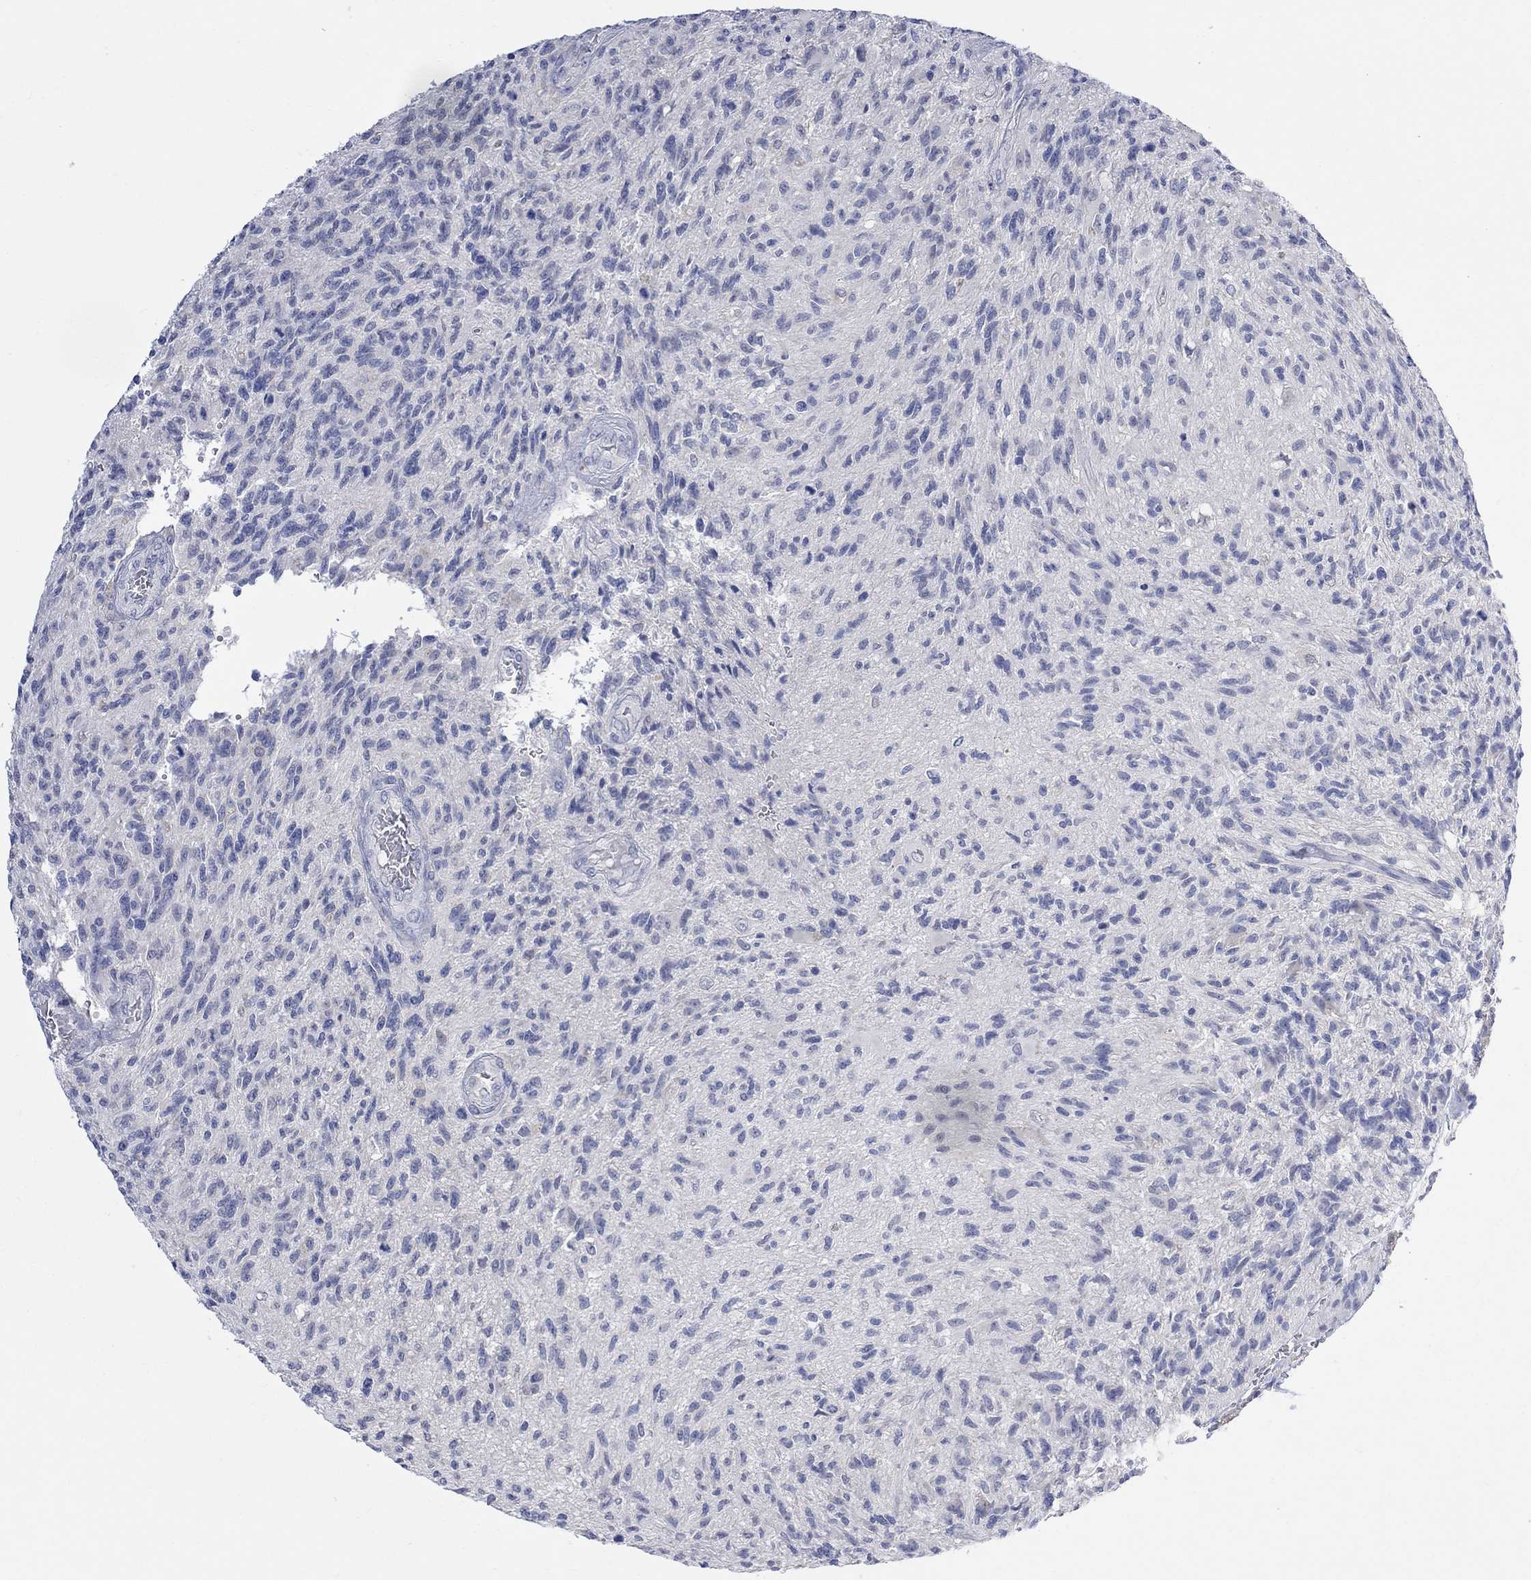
{"staining": {"intensity": "negative", "quantity": "none", "location": "none"}, "tissue": "glioma", "cell_type": "Tumor cells", "image_type": "cancer", "snomed": [{"axis": "morphology", "description": "Glioma, malignant, High grade"}, {"axis": "topography", "description": "Brain"}], "caption": "High-grade glioma (malignant) was stained to show a protein in brown. There is no significant expression in tumor cells.", "gene": "FBP2", "patient": {"sex": "male", "age": 56}}